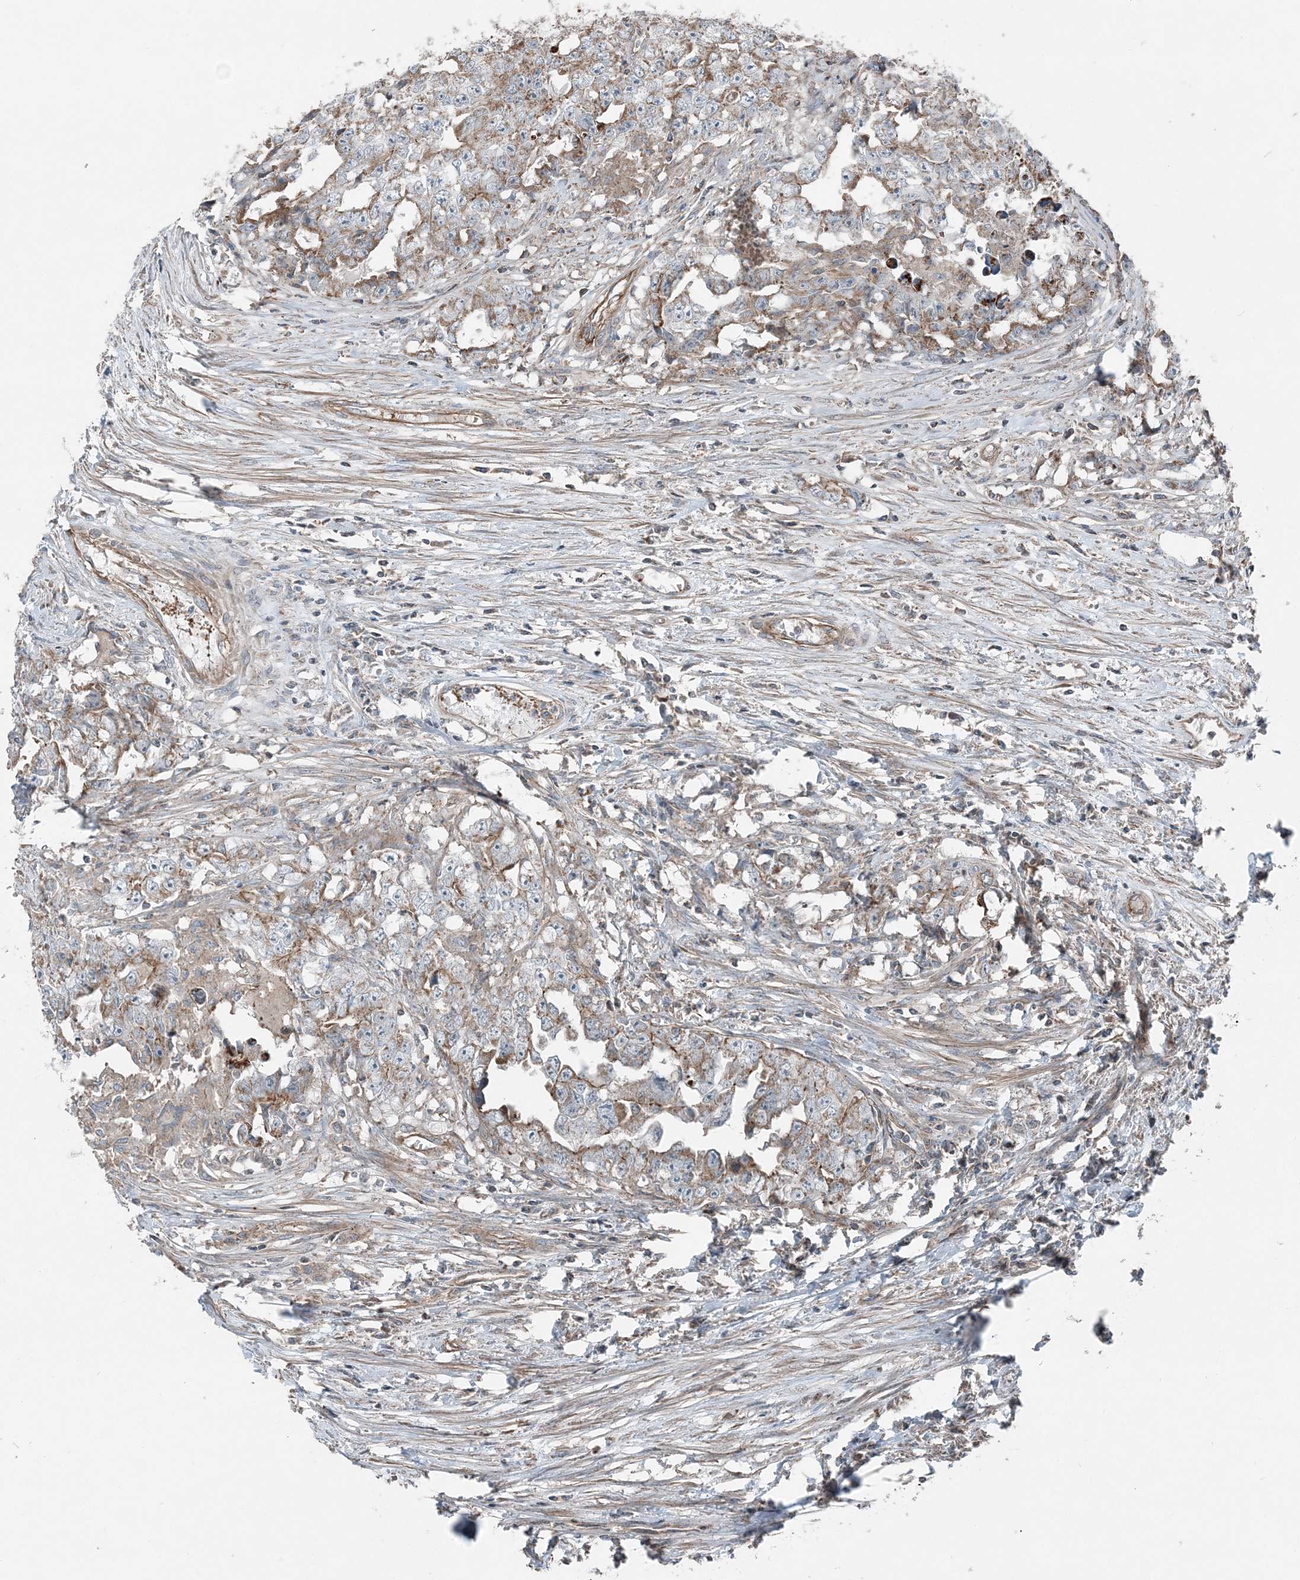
{"staining": {"intensity": "weak", "quantity": ">75%", "location": "cytoplasmic/membranous"}, "tissue": "testis cancer", "cell_type": "Tumor cells", "image_type": "cancer", "snomed": [{"axis": "morphology", "description": "Seminoma, NOS"}, {"axis": "morphology", "description": "Carcinoma, Embryonal, NOS"}, {"axis": "topography", "description": "Testis"}], "caption": "A brown stain highlights weak cytoplasmic/membranous positivity of a protein in human embryonal carcinoma (testis) tumor cells. The staining was performed using DAB, with brown indicating positive protein expression. Nuclei are stained blue with hematoxylin.", "gene": "KY", "patient": {"sex": "male", "age": 43}}